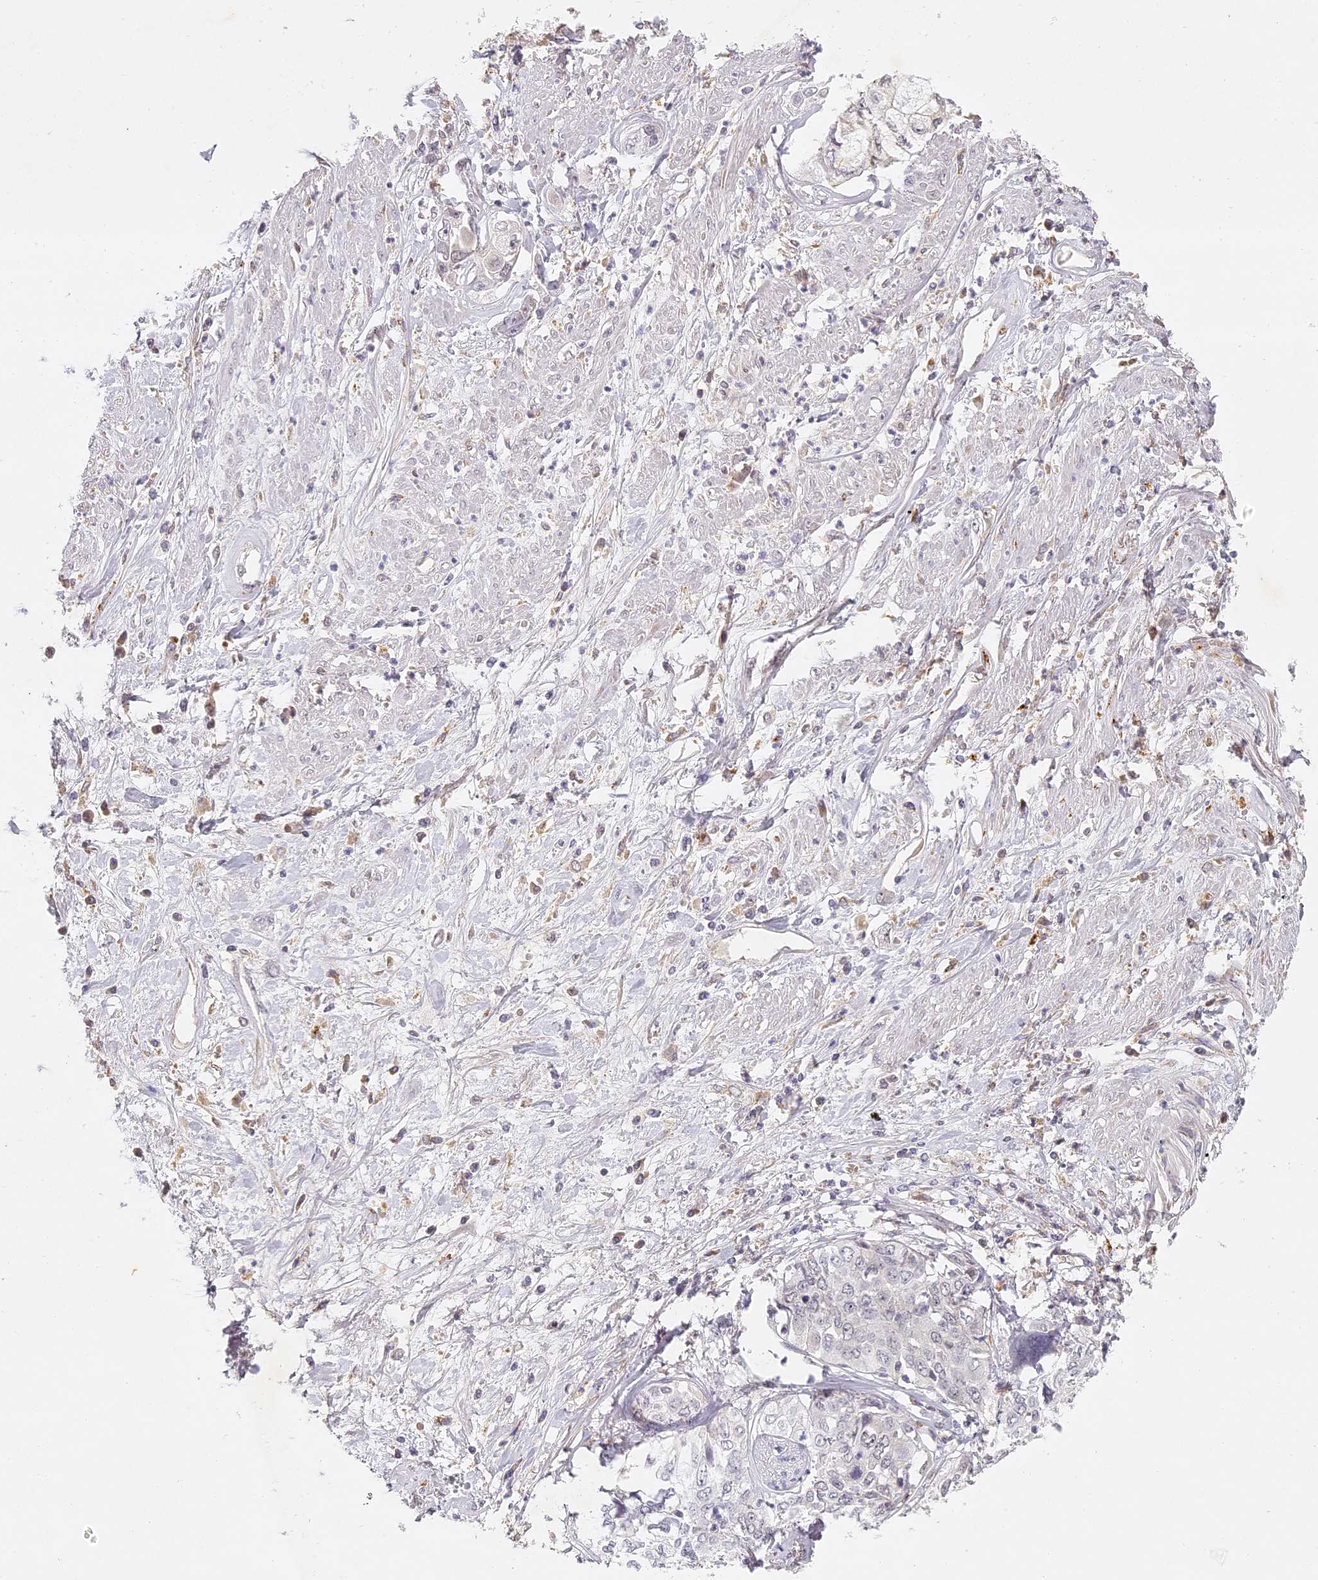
{"staining": {"intensity": "negative", "quantity": "none", "location": "none"}, "tissue": "cervical cancer", "cell_type": "Tumor cells", "image_type": "cancer", "snomed": [{"axis": "morphology", "description": "Squamous cell carcinoma, NOS"}, {"axis": "topography", "description": "Cervix"}], "caption": "DAB immunohistochemical staining of human cervical squamous cell carcinoma demonstrates no significant positivity in tumor cells. (DAB IHC visualized using brightfield microscopy, high magnification).", "gene": "ELL3", "patient": {"sex": "female", "age": 31}}